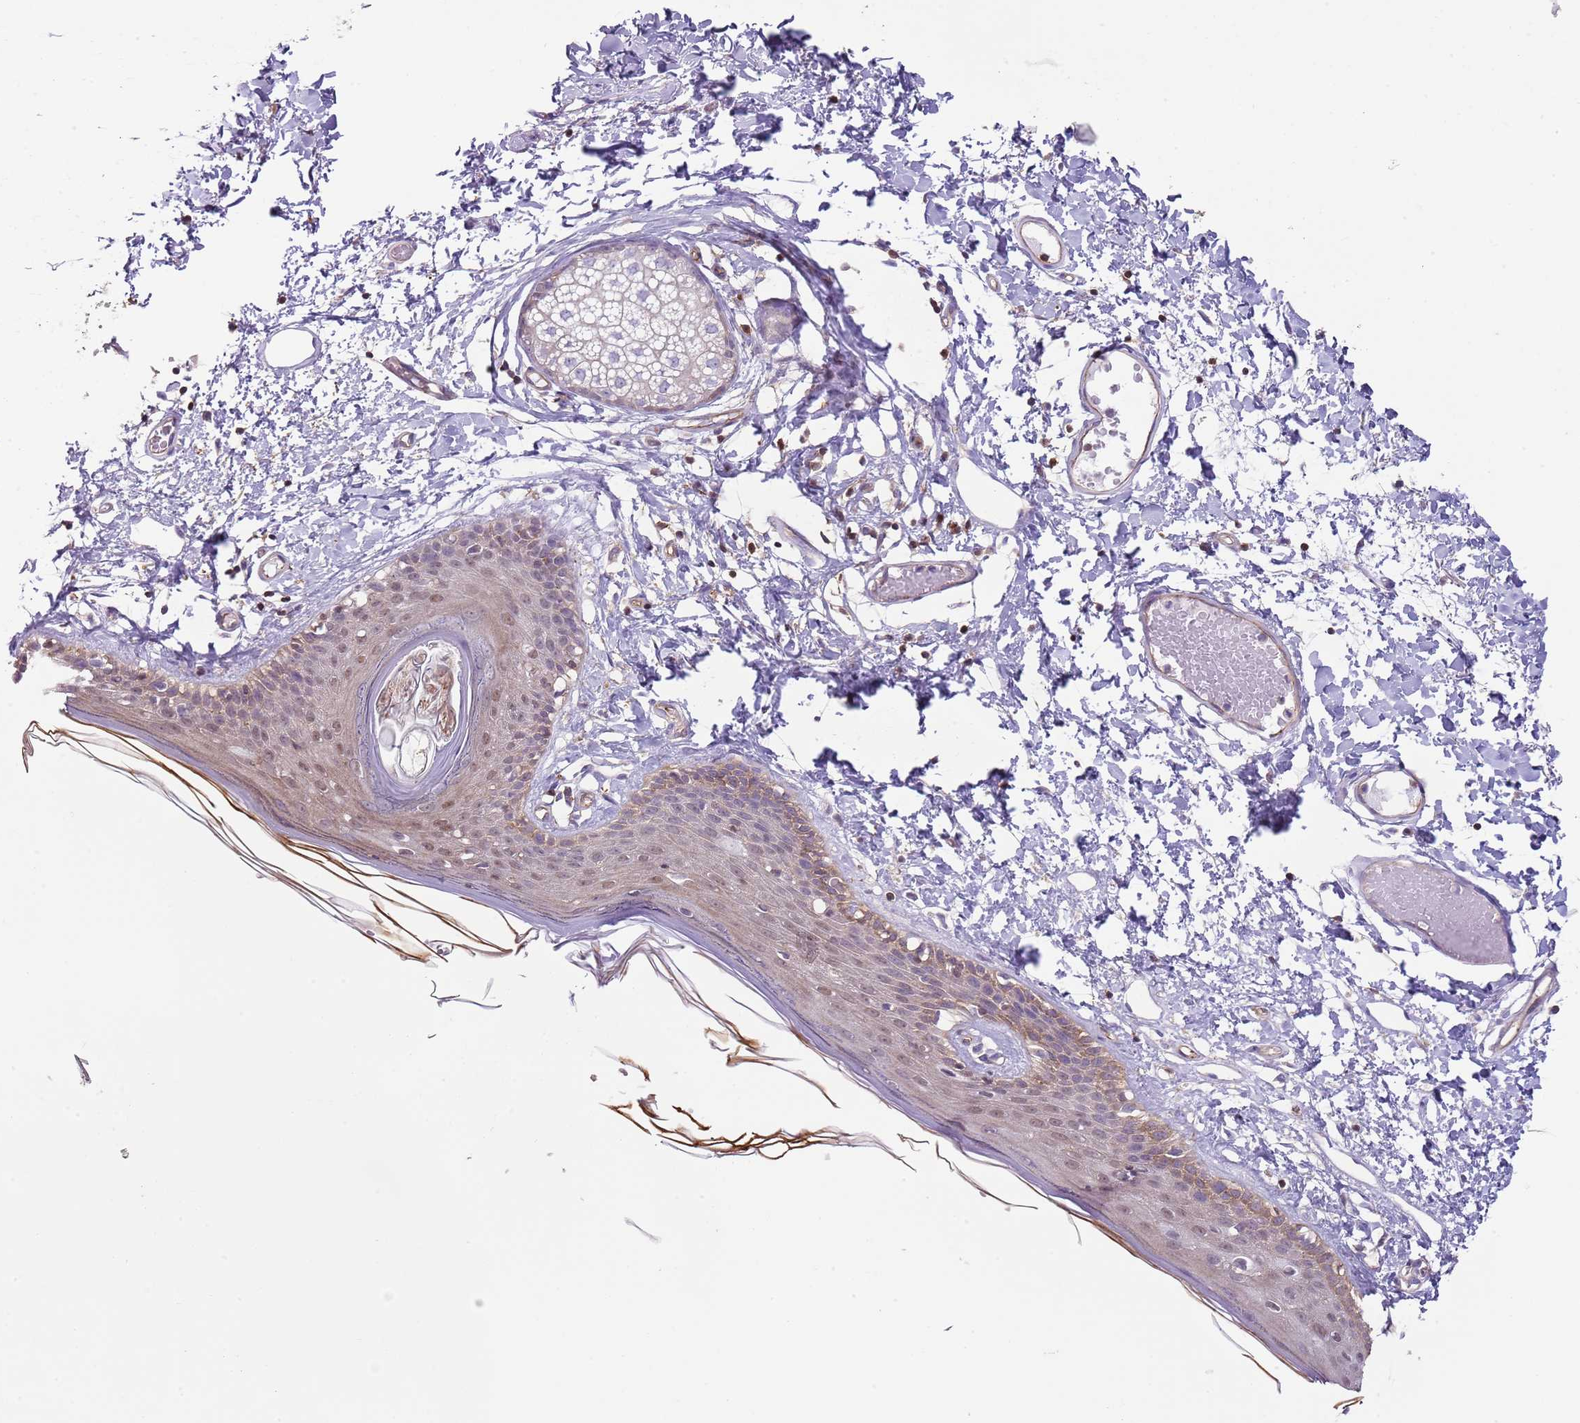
{"staining": {"intensity": "moderate", "quantity": "<25%", "location": "cytoplasmic/membranous,nuclear"}, "tissue": "skin", "cell_type": "Epidermal cells", "image_type": "normal", "snomed": [{"axis": "morphology", "description": "Normal tissue, NOS"}, {"axis": "topography", "description": "Adipose tissue"}, {"axis": "topography", "description": "Vascular tissue"}, {"axis": "topography", "description": "Vulva"}, {"axis": "topography", "description": "Peripheral nerve tissue"}], "caption": "Moderate cytoplasmic/membranous,nuclear staining for a protein is present in approximately <25% of epidermal cells of normal skin using IHC.", "gene": "GNAI1", "patient": {"sex": "female", "age": 86}}